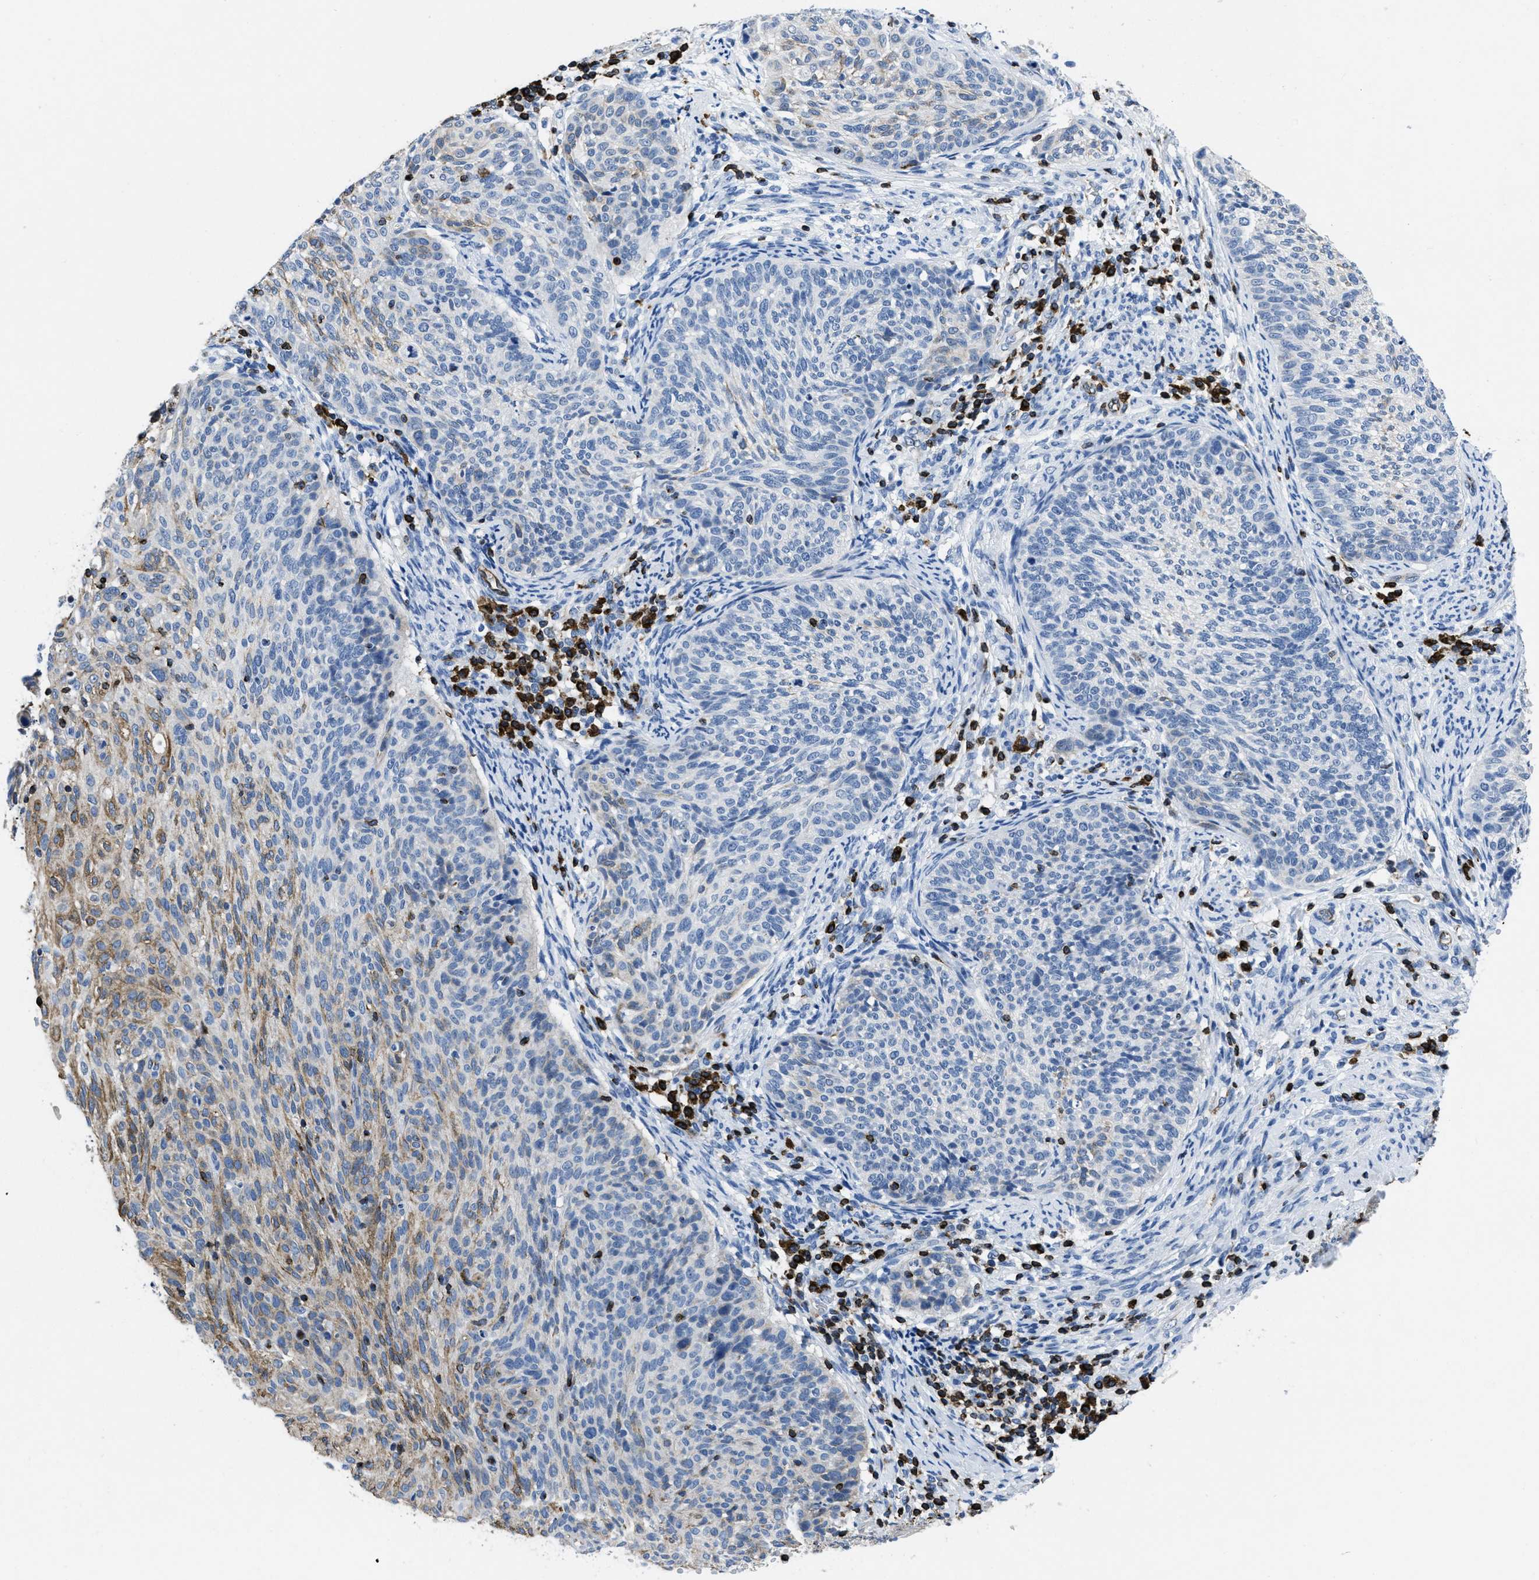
{"staining": {"intensity": "moderate", "quantity": "<25%", "location": "cytoplasmic/membranous"}, "tissue": "cervical cancer", "cell_type": "Tumor cells", "image_type": "cancer", "snomed": [{"axis": "morphology", "description": "Squamous cell carcinoma, NOS"}, {"axis": "topography", "description": "Cervix"}], "caption": "High-magnification brightfield microscopy of cervical cancer (squamous cell carcinoma) stained with DAB (3,3'-diaminobenzidine) (brown) and counterstained with hematoxylin (blue). tumor cells exhibit moderate cytoplasmic/membranous positivity is seen in approximately<25% of cells.", "gene": "ITGA3", "patient": {"sex": "female", "age": 70}}